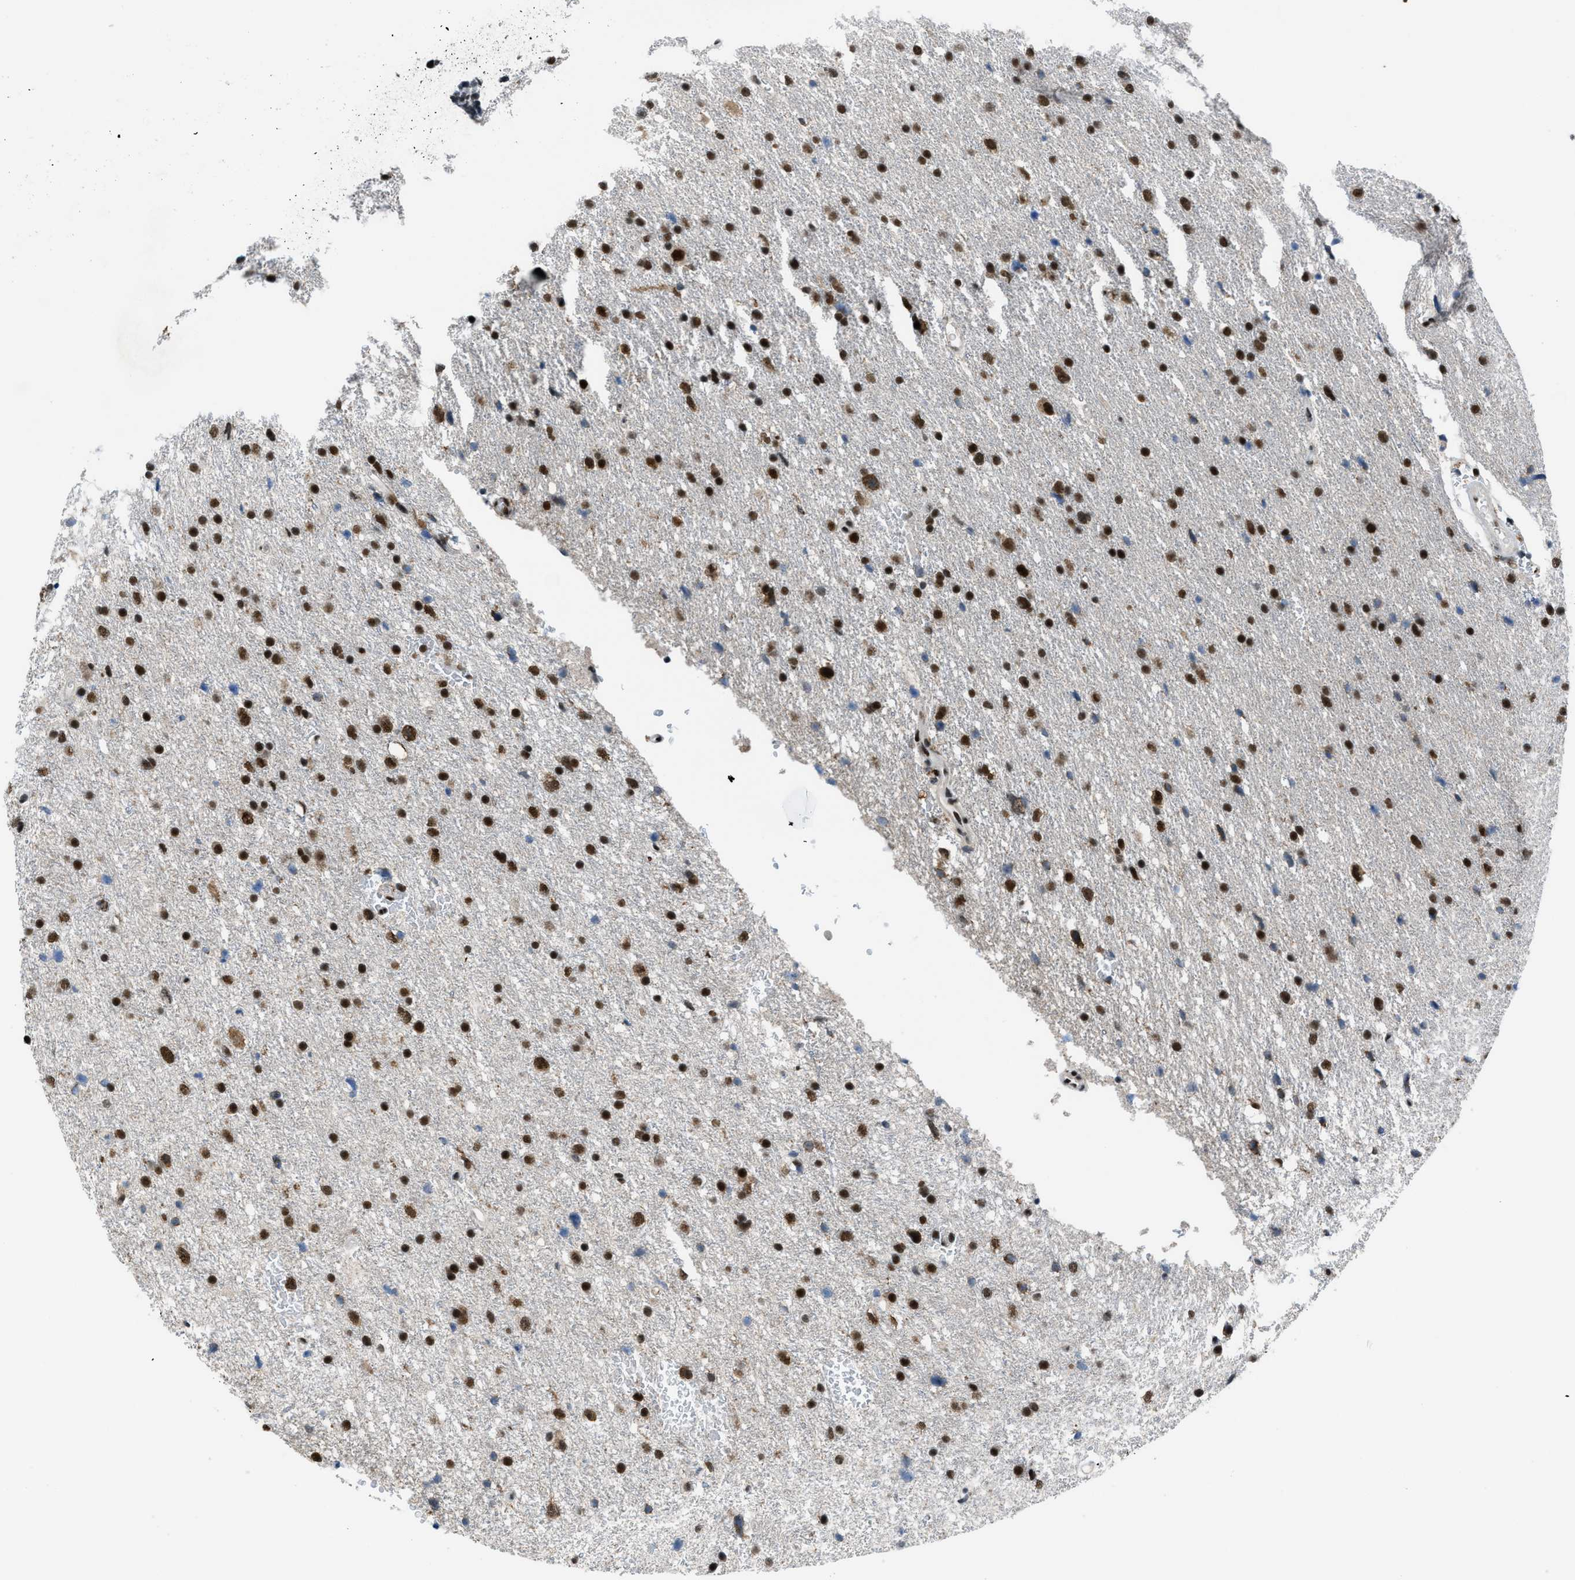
{"staining": {"intensity": "strong", "quantity": ">75%", "location": "nuclear"}, "tissue": "glioma", "cell_type": "Tumor cells", "image_type": "cancer", "snomed": [{"axis": "morphology", "description": "Glioma, malignant, Low grade"}, {"axis": "topography", "description": "Brain"}], "caption": "Protein staining reveals strong nuclear positivity in about >75% of tumor cells in low-grade glioma (malignant).", "gene": "GATAD2B", "patient": {"sex": "female", "age": 37}}